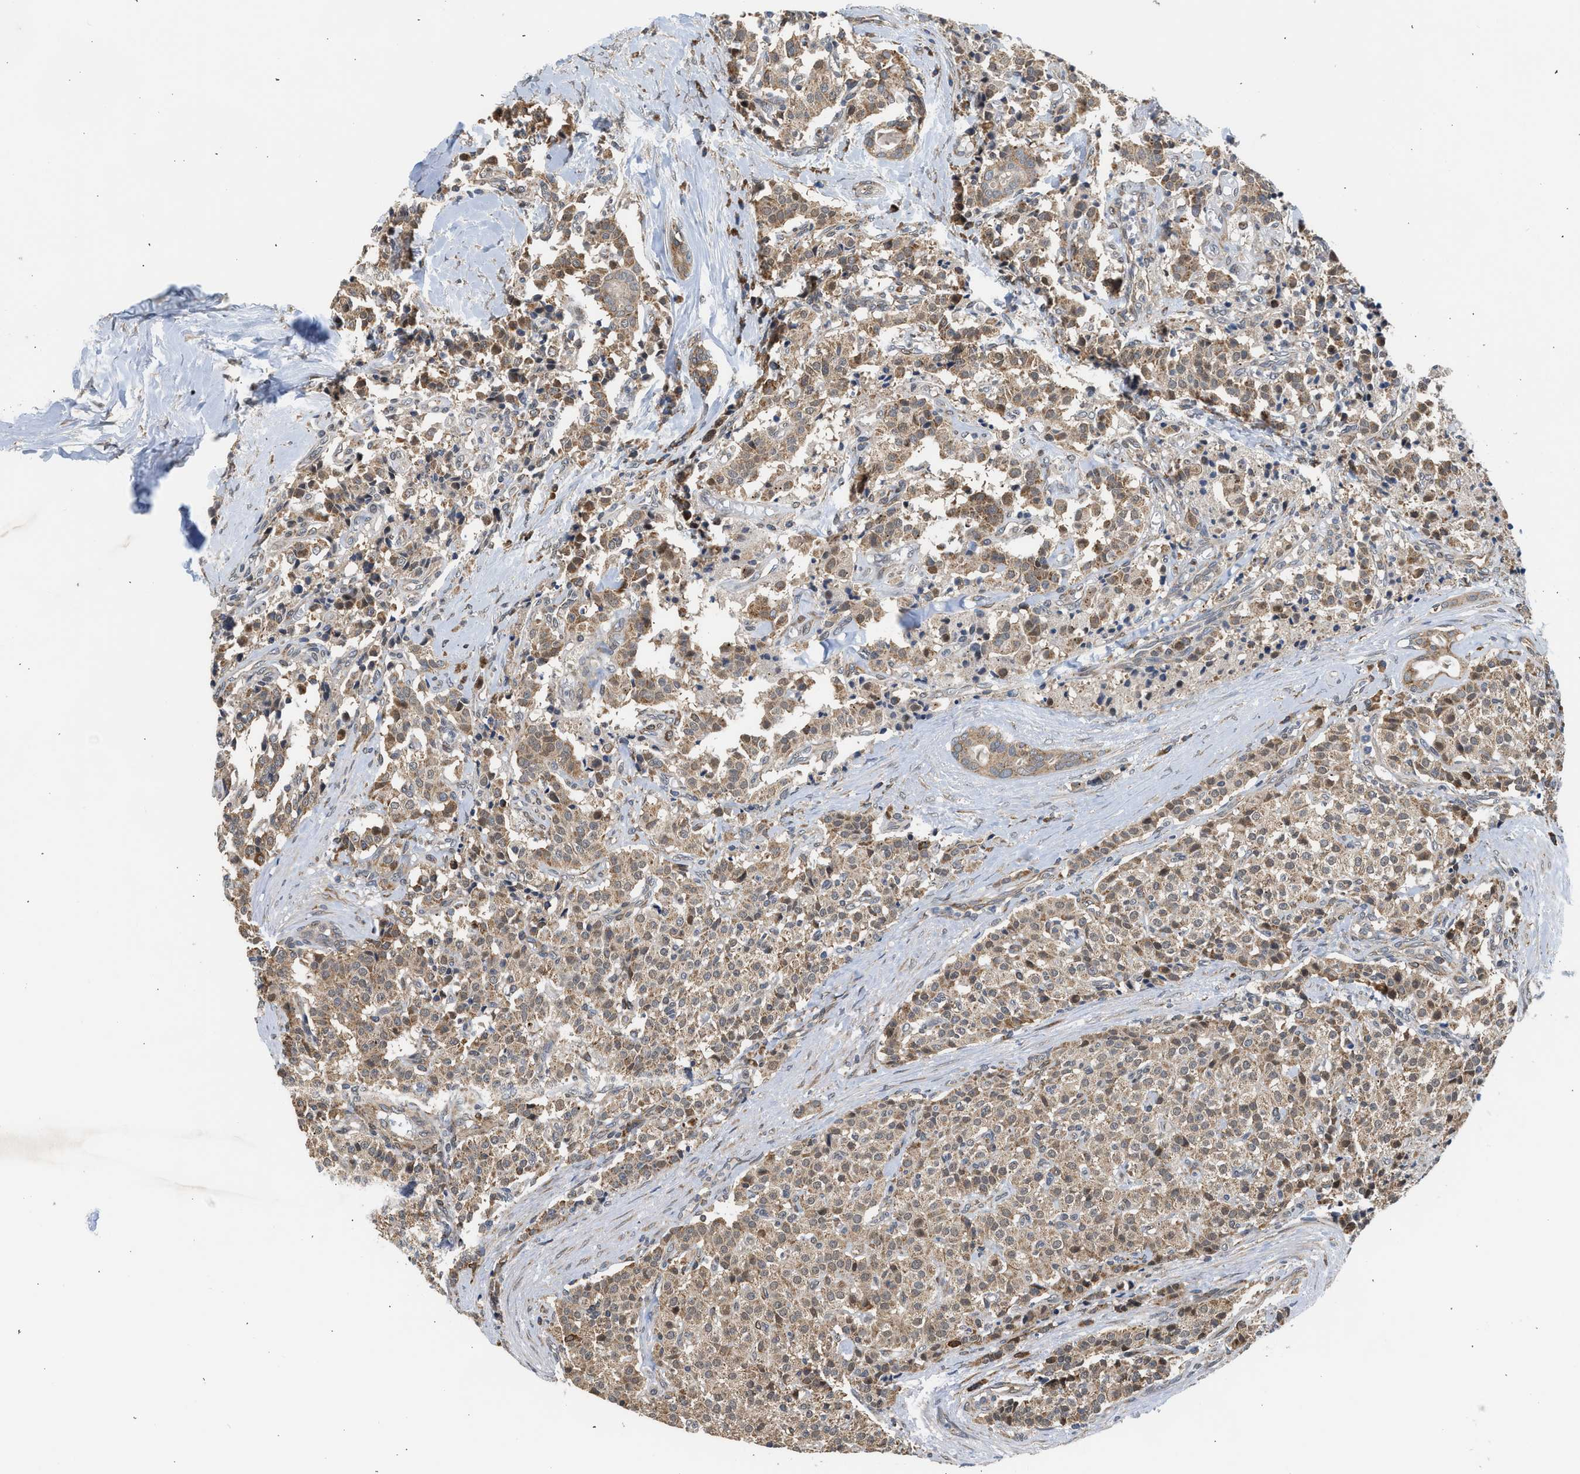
{"staining": {"intensity": "moderate", "quantity": ">75%", "location": "cytoplasmic/membranous"}, "tissue": "carcinoid", "cell_type": "Tumor cells", "image_type": "cancer", "snomed": [{"axis": "morphology", "description": "Carcinoid, malignant, NOS"}, {"axis": "topography", "description": "Lung"}], "caption": "A high-resolution micrograph shows immunohistochemistry staining of carcinoid (malignant), which displays moderate cytoplasmic/membranous positivity in about >75% of tumor cells. The protein is shown in brown color, while the nuclei are stained blue.", "gene": "POLG2", "patient": {"sex": "male", "age": 30}}